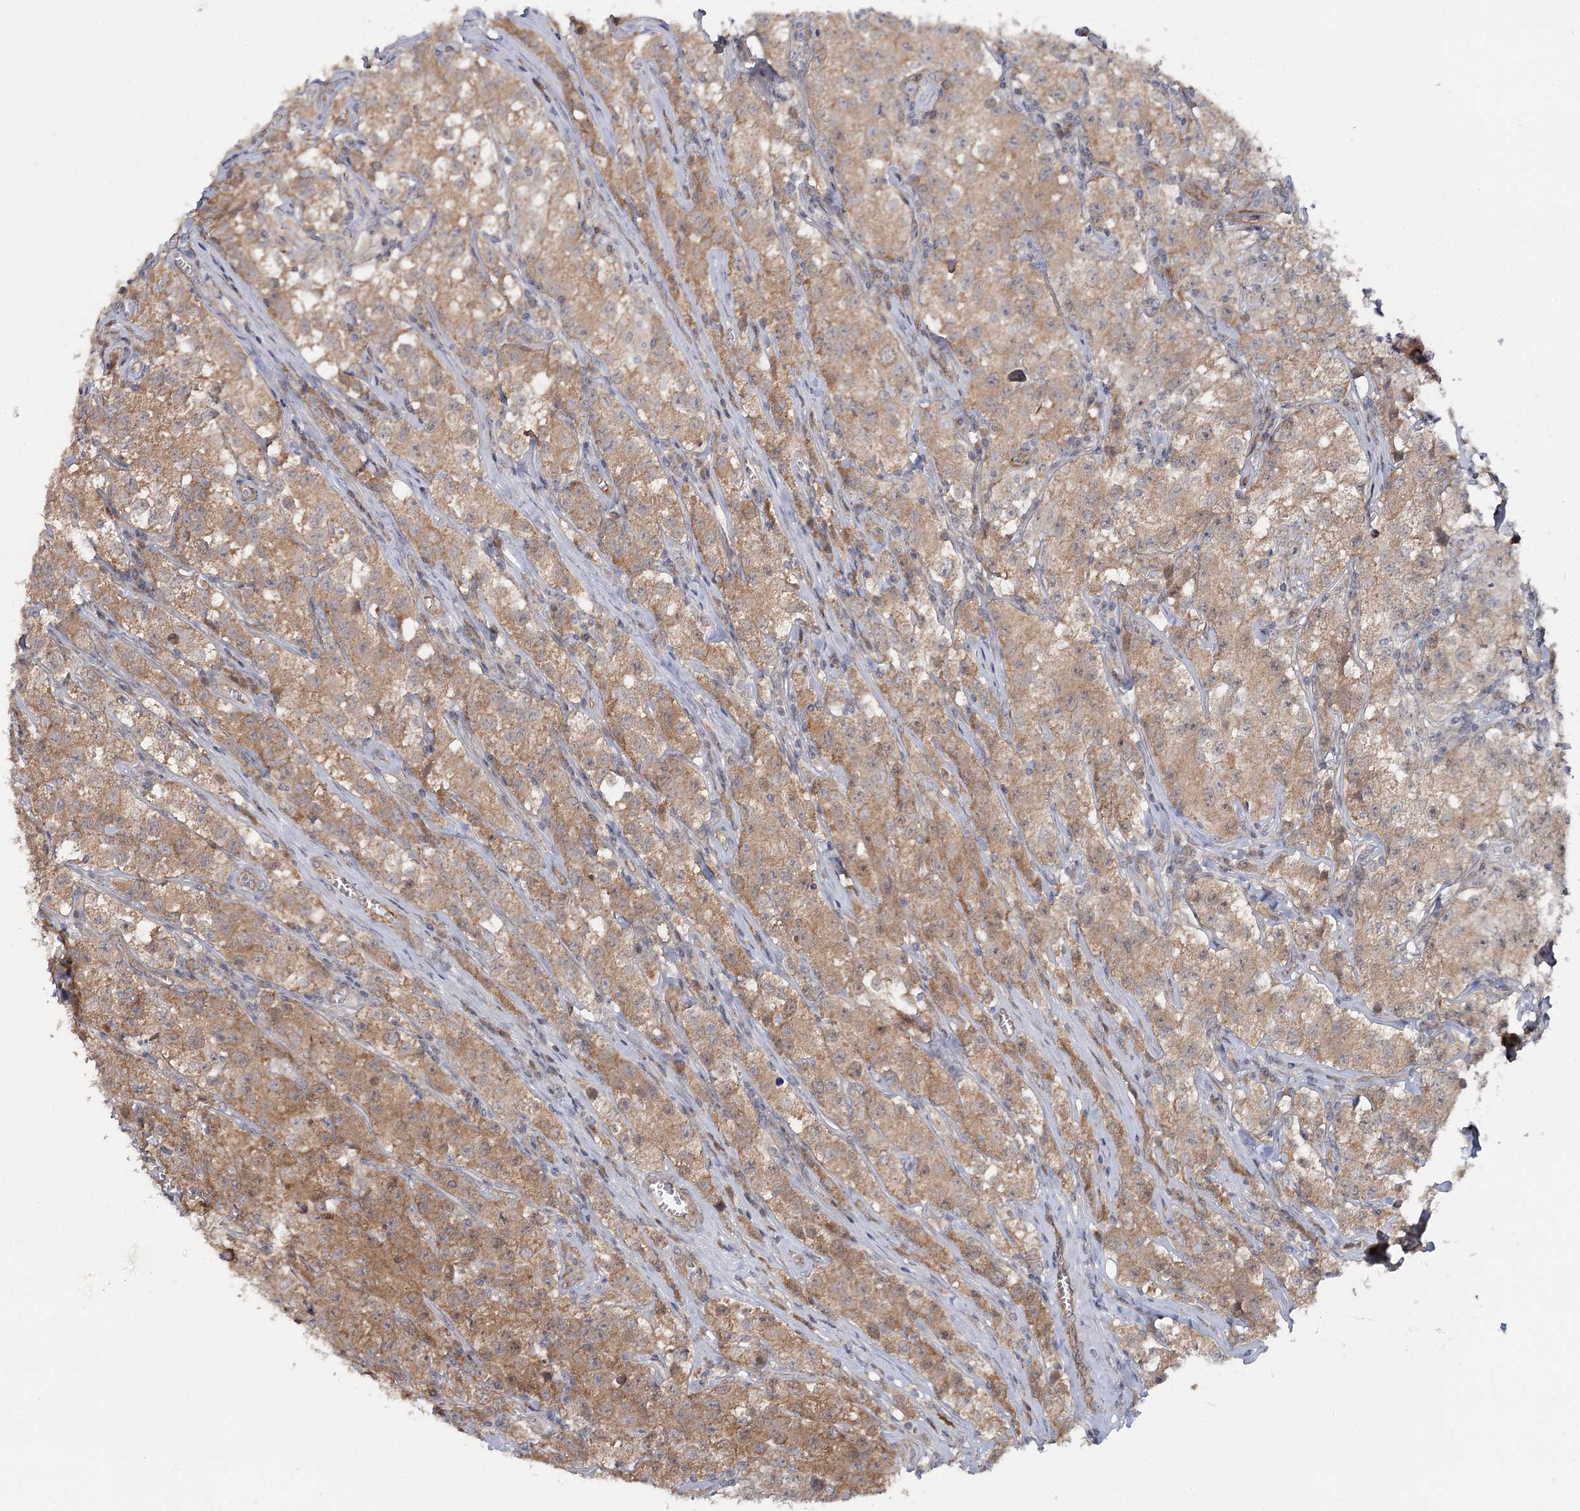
{"staining": {"intensity": "moderate", "quantity": ">75%", "location": "cytoplasmic/membranous"}, "tissue": "testis cancer", "cell_type": "Tumor cells", "image_type": "cancer", "snomed": [{"axis": "morphology", "description": "Seminoma, NOS"}, {"axis": "morphology", "description": "Carcinoma, Embryonal, NOS"}, {"axis": "topography", "description": "Testis"}], "caption": "Protein expression by immunohistochemistry (IHC) reveals moderate cytoplasmic/membranous positivity in about >75% of tumor cells in seminoma (testis).", "gene": "TBC1D9B", "patient": {"sex": "male", "age": 43}}